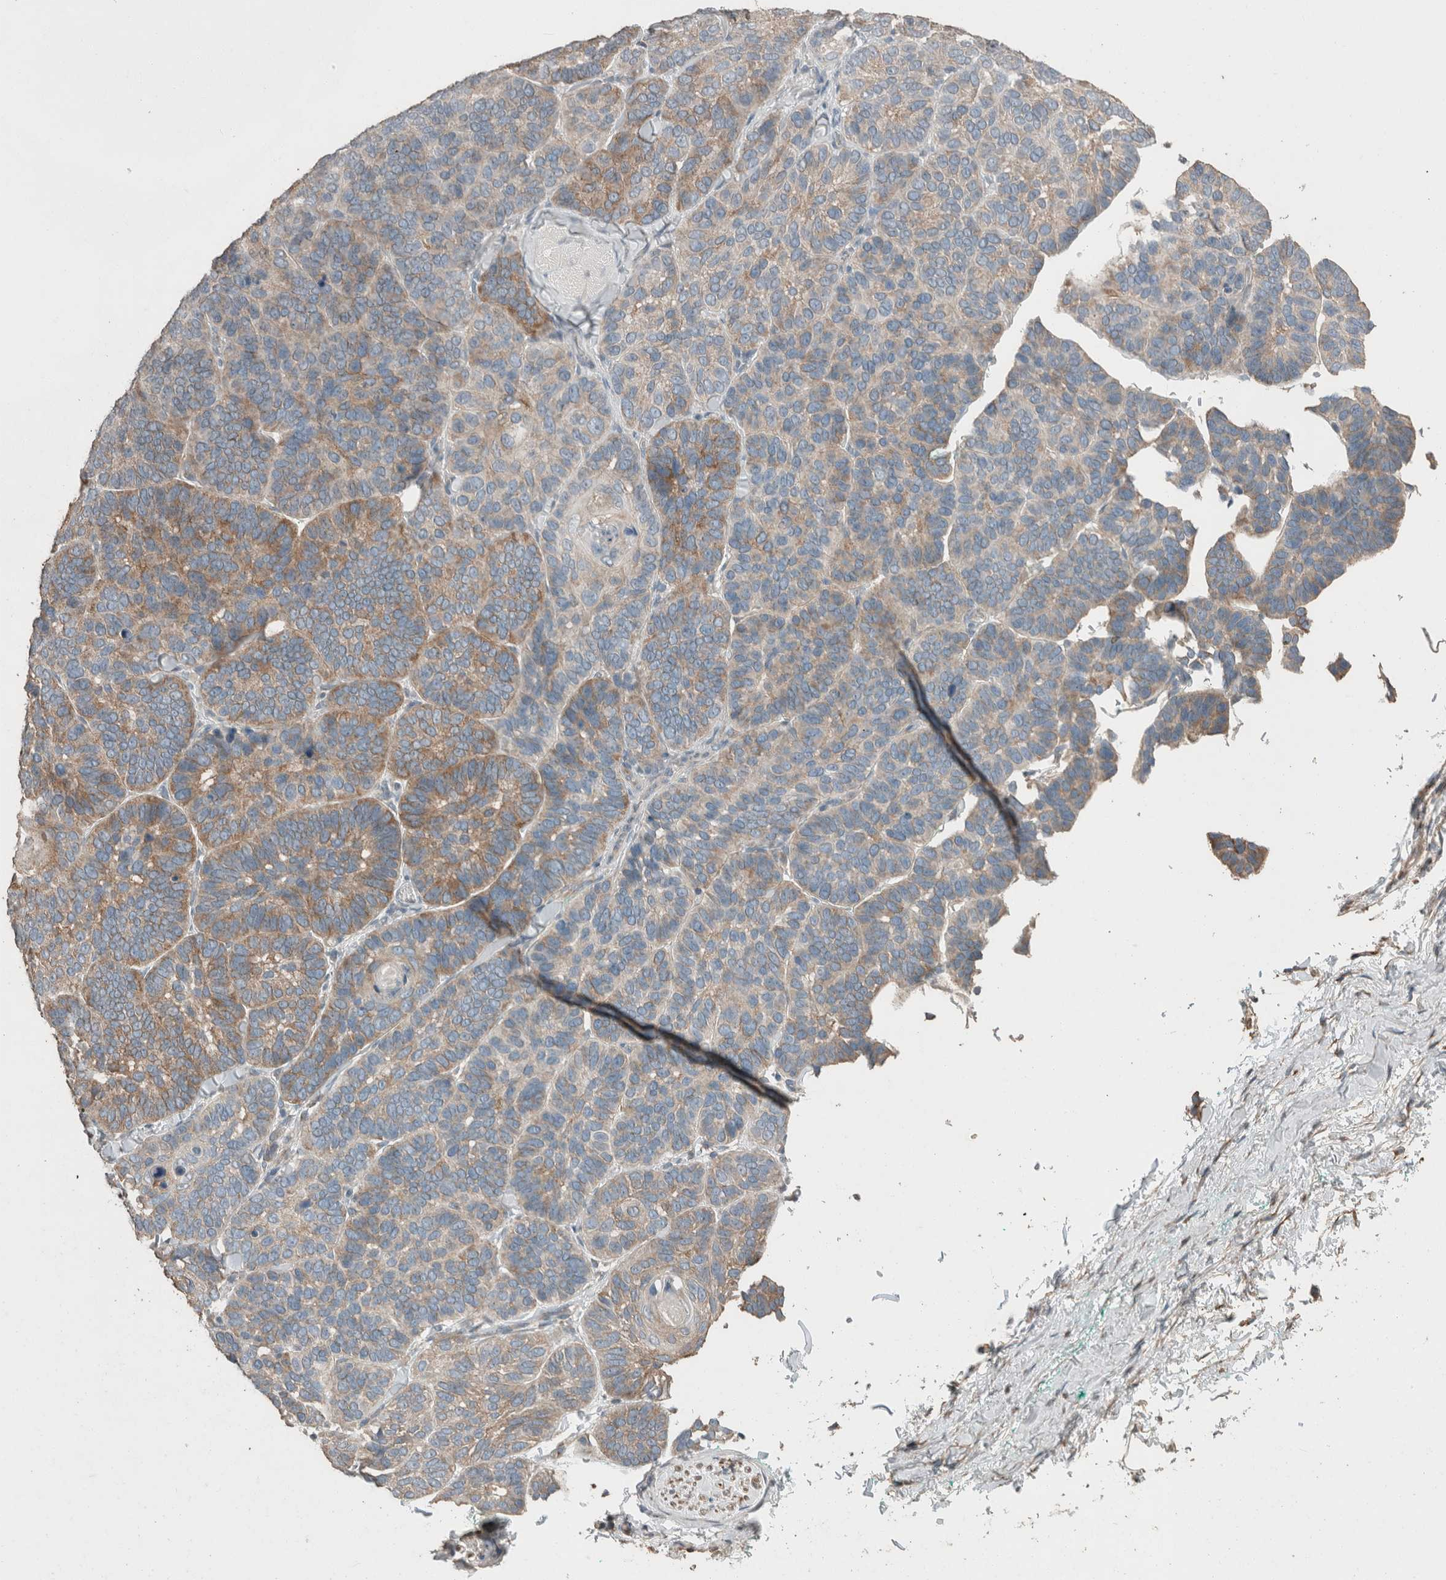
{"staining": {"intensity": "moderate", "quantity": ">75%", "location": "cytoplasmic/membranous"}, "tissue": "skin cancer", "cell_type": "Tumor cells", "image_type": "cancer", "snomed": [{"axis": "morphology", "description": "Basal cell carcinoma"}, {"axis": "topography", "description": "Skin"}], "caption": "There is medium levels of moderate cytoplasmic/membranous staining in tumor cells of skin cancer (basal cell carcinoma), as demonstrated by immunohistochemical staining (brown color).", "gene": "ACVR2B", "patient": {"sex": "male", "age": 62}}